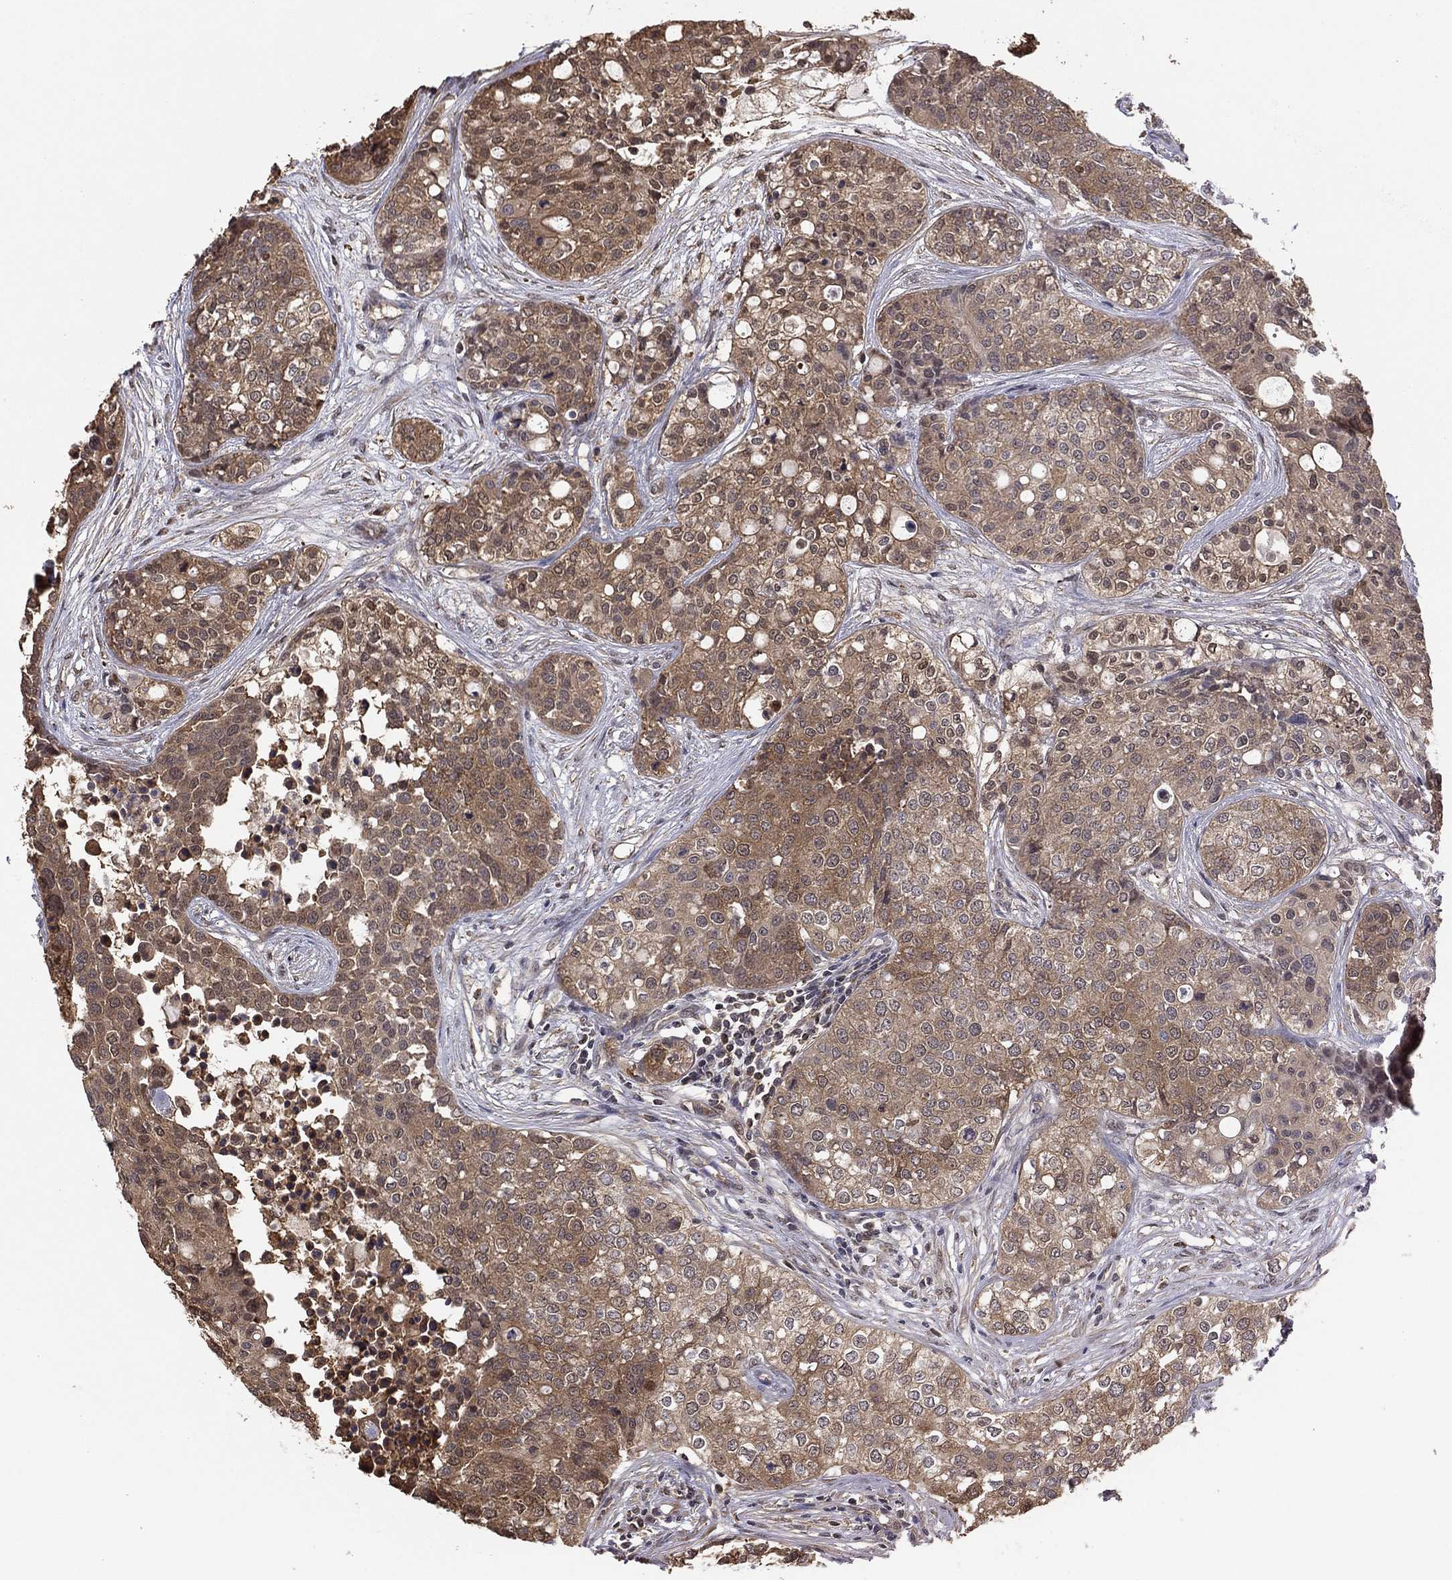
{"staining": {"intensity": "moderate", "quantity": "<25%", "location": "cytoplasmic/membranous"}, "tissue": "carcinoid", "cell_type": "Tumor cells", "image_type": "cancer", "snomed": [{"axis": "morphology", "description": "Carcinoid, malignant, NOS"}, {"axis": "topography", "description": "Colon"}], "caption": "This histopathology image displays IHC staining of carcinoid (malignant), with low moderate cytoplasmic/membranous staining in about <25% of tumor cells.", "gene": "RNF114", "patient": {"sex": "male", "age": 81}}